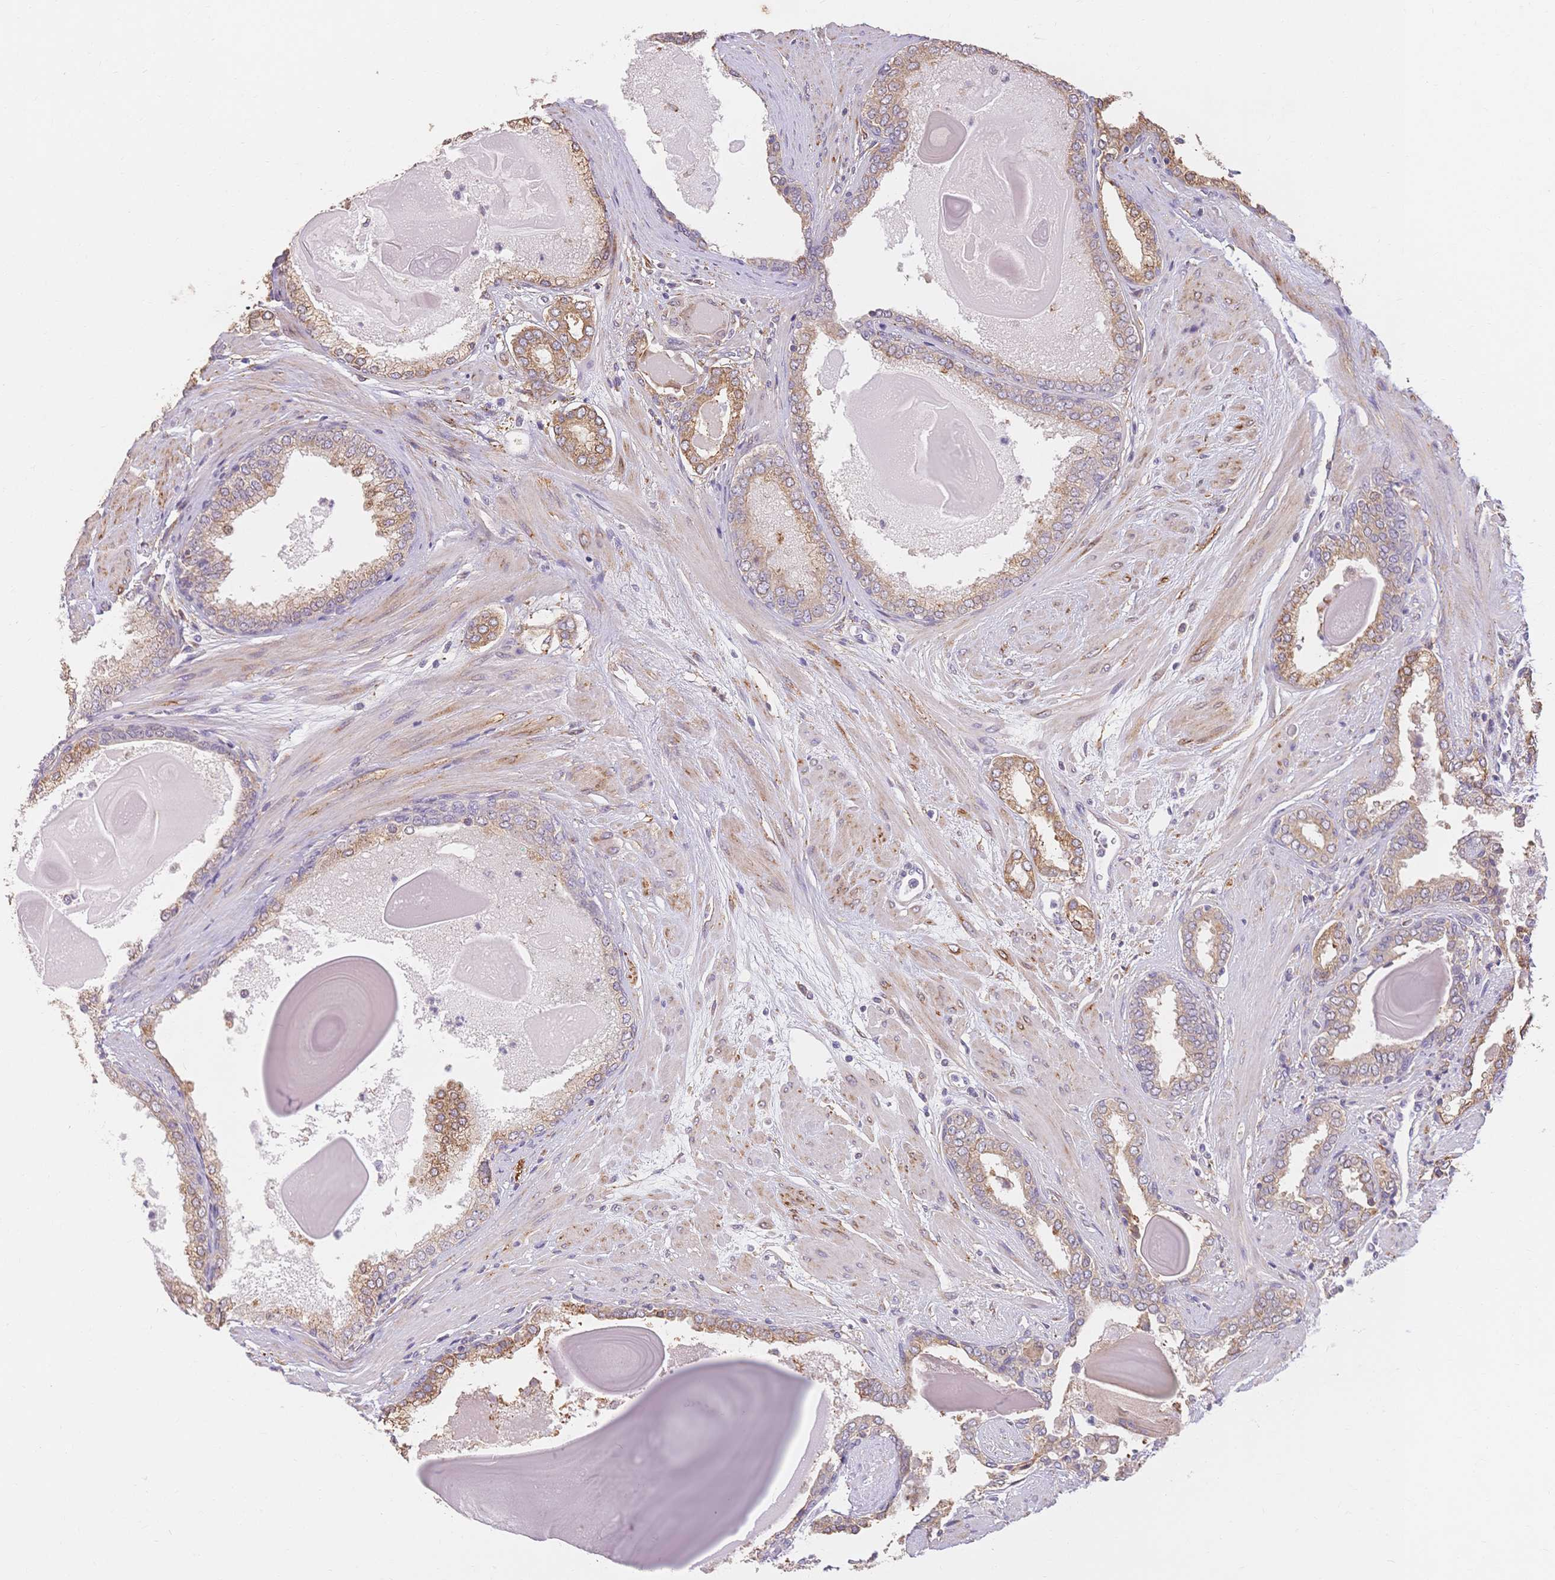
{"staining": {"intensity": "weak", "quantity": ">75%", "location": "cytoplasmic/membranous"}, "tissue": "prostate cancer", "cell_type": "Tumor cells", "image_type": "cancer", "snomed": [{"axis": "morphology", "description": "Adenocarcinoma, Low grade"}, {"axis": "topography", "description": "Prostate"}], "caption": "Protein staining by immunohistochemistry (IHC) demonstrates weak cytoplasmic/membranous staining in approximately >75% of tumor cells in prostate adenocarcinoma (low-grade).", "gene": "HS3ST5", "patient": {"sex": "male", "age": 64}}